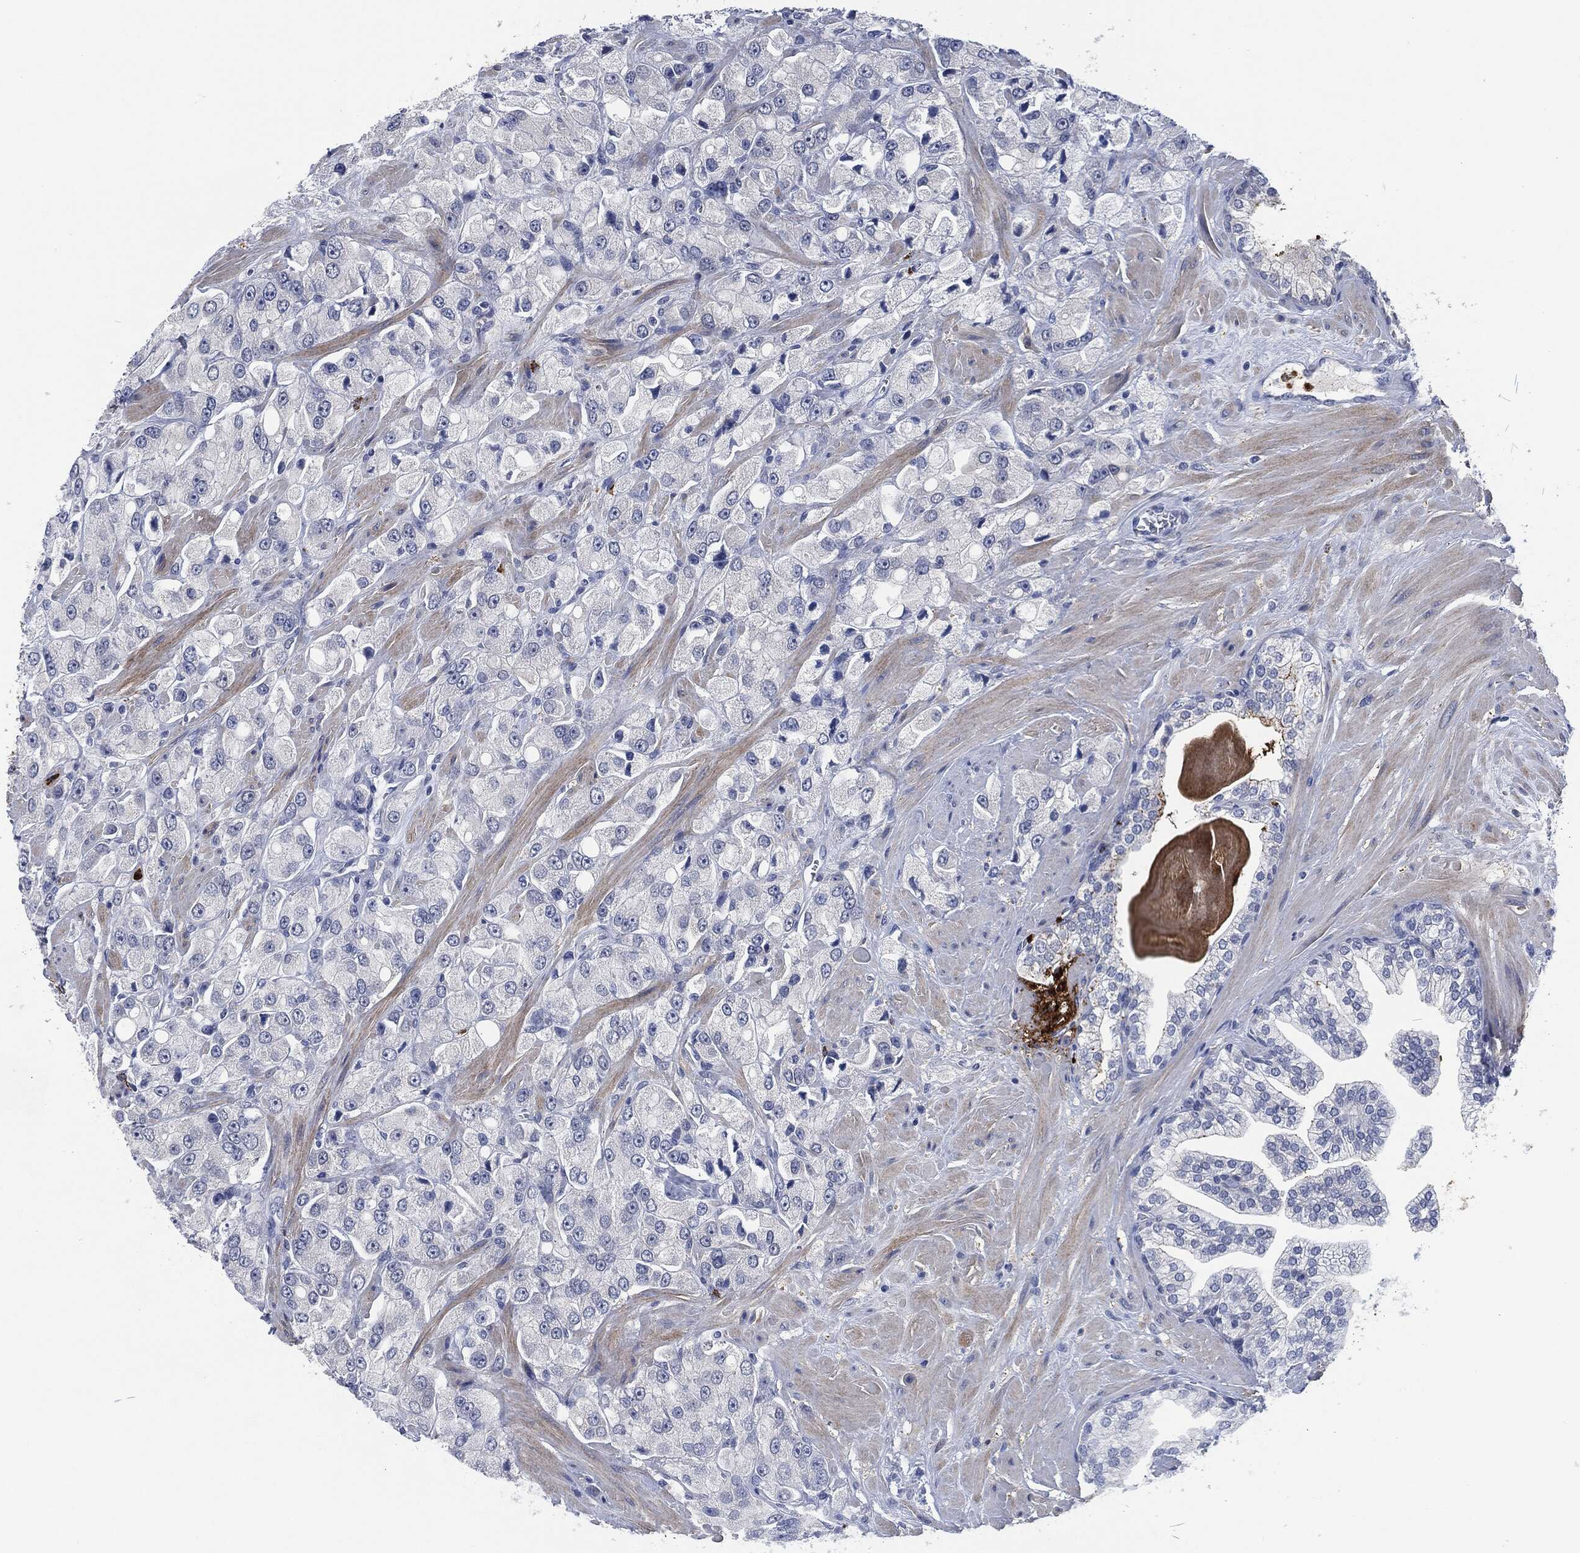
{"staining": {"intensity": "negative", "quantity": "none", "location": "none"}, "tissue": "prostate cancer", "cell_type": "Tumor cells", "image_type": "cancer", "snomed": [{"axis": "morphology", "description": "Adenocarcinoma, NOS"}, {"axis": "topography", "description": "Prostate and seminal vesicle, NOS"}, {"axis": "topography", "description": "Prostate"}], "caption": "Tumor cells are negative for brown protein staining in prostate cancer (adenocarcinoma). The staining is performed using DAB (3,3'-diaminobenzidine) brown chromogen with nuclei counter-stained in using hematoxylin.", "gene": "MPO", "patient": {"sex": "male", "age": 64}}